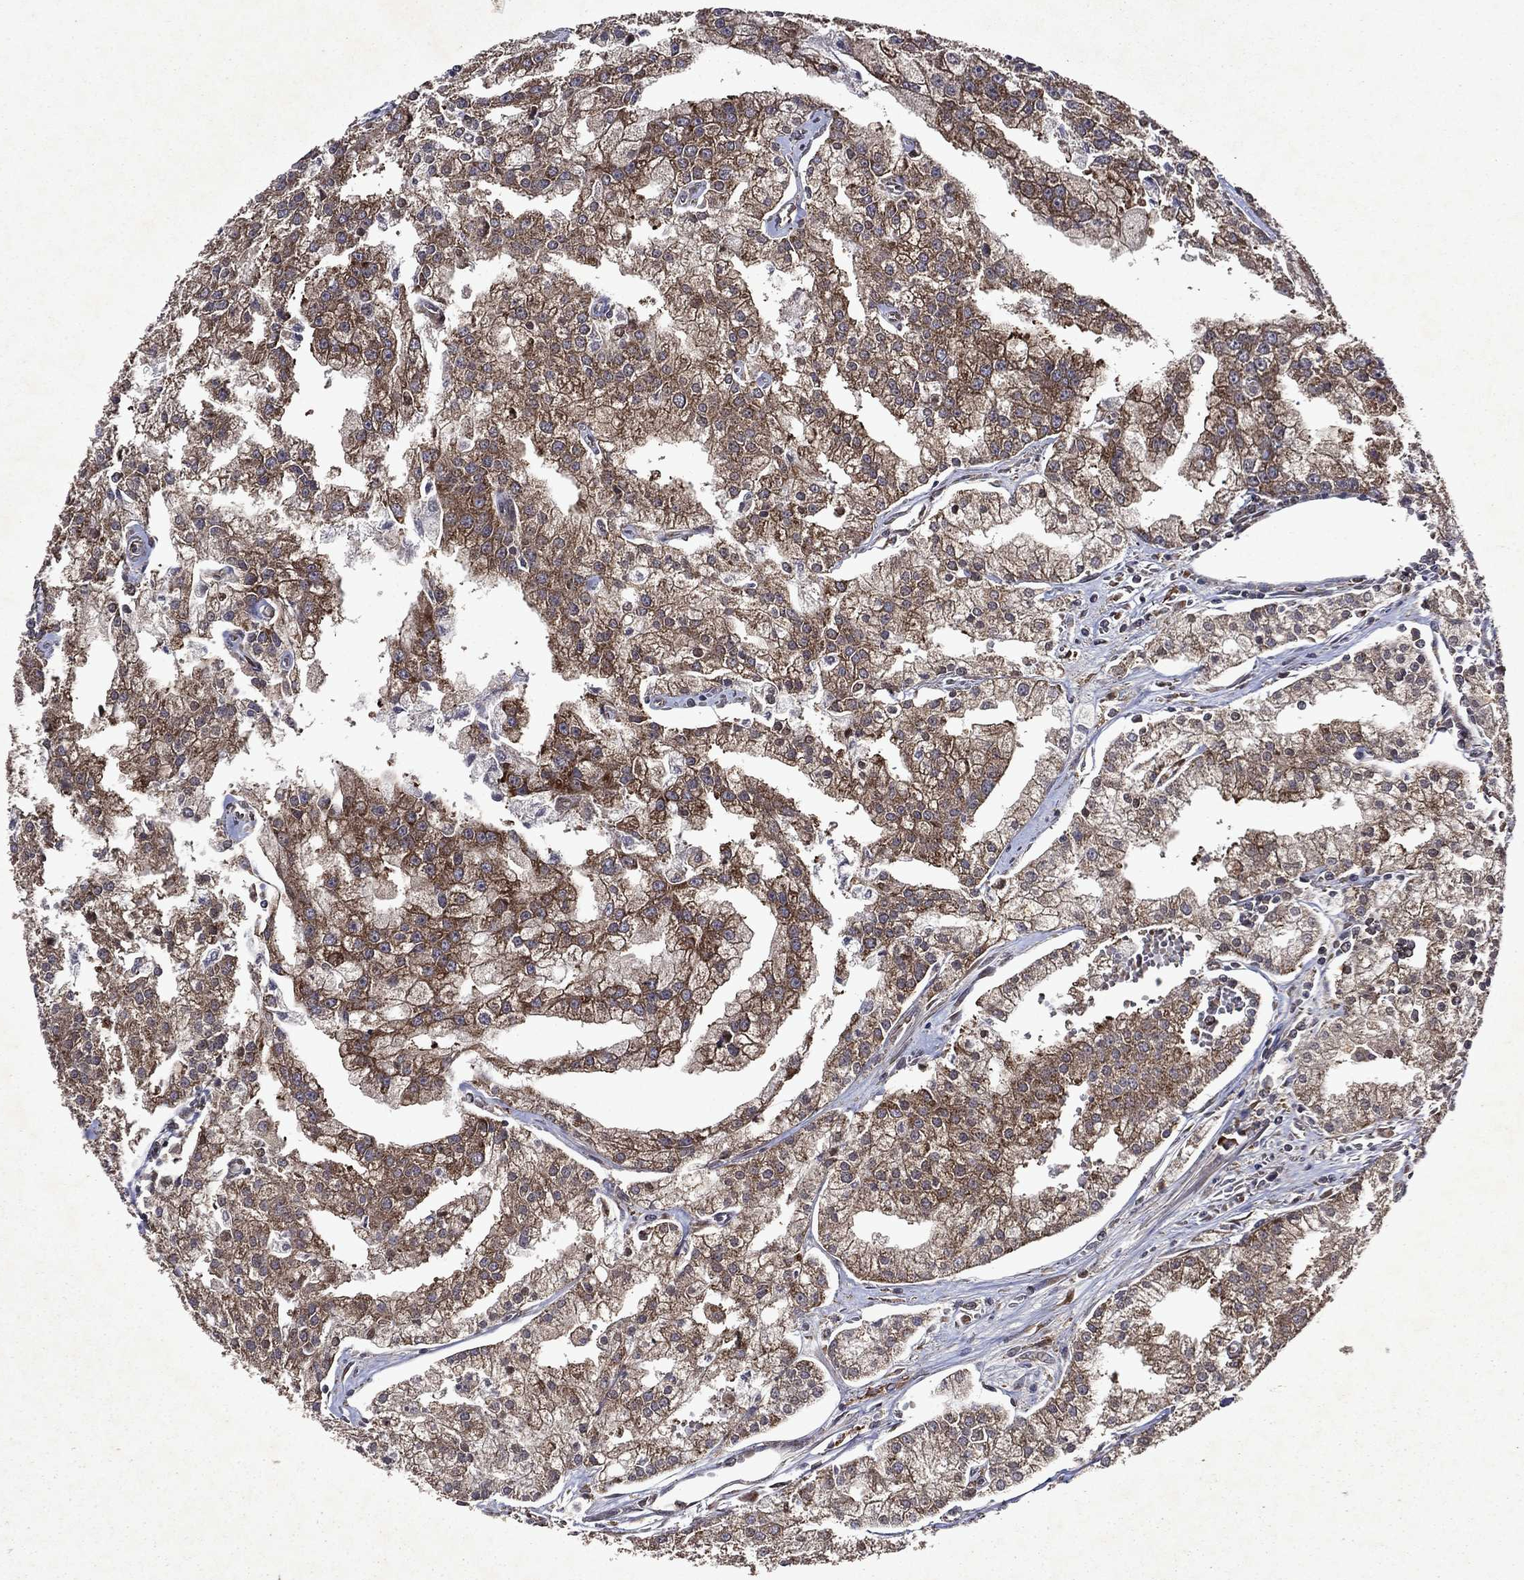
{"staining": {"intensity": "strong", "quantity": "25%-75%", "location": "cytoplasmic/membranous"}, "tissue": "prostate cancer", "cell_type": "Tumor cells", "image_type": "cancer", "snomed": [{"axis": "morphology", "description": "Adenocarcinoma, NOS"}, {"axis": "topography", "description": "Prostate"}], "caption": "Immunohistochemistry of adenocarcinoma (prostate) shows high levels of strong cytoplasmic/membranous expression in about 25%-75% of tumor cells.", "gene": "EIF2B4", "patient": {"sex": "male", "age": 70}}